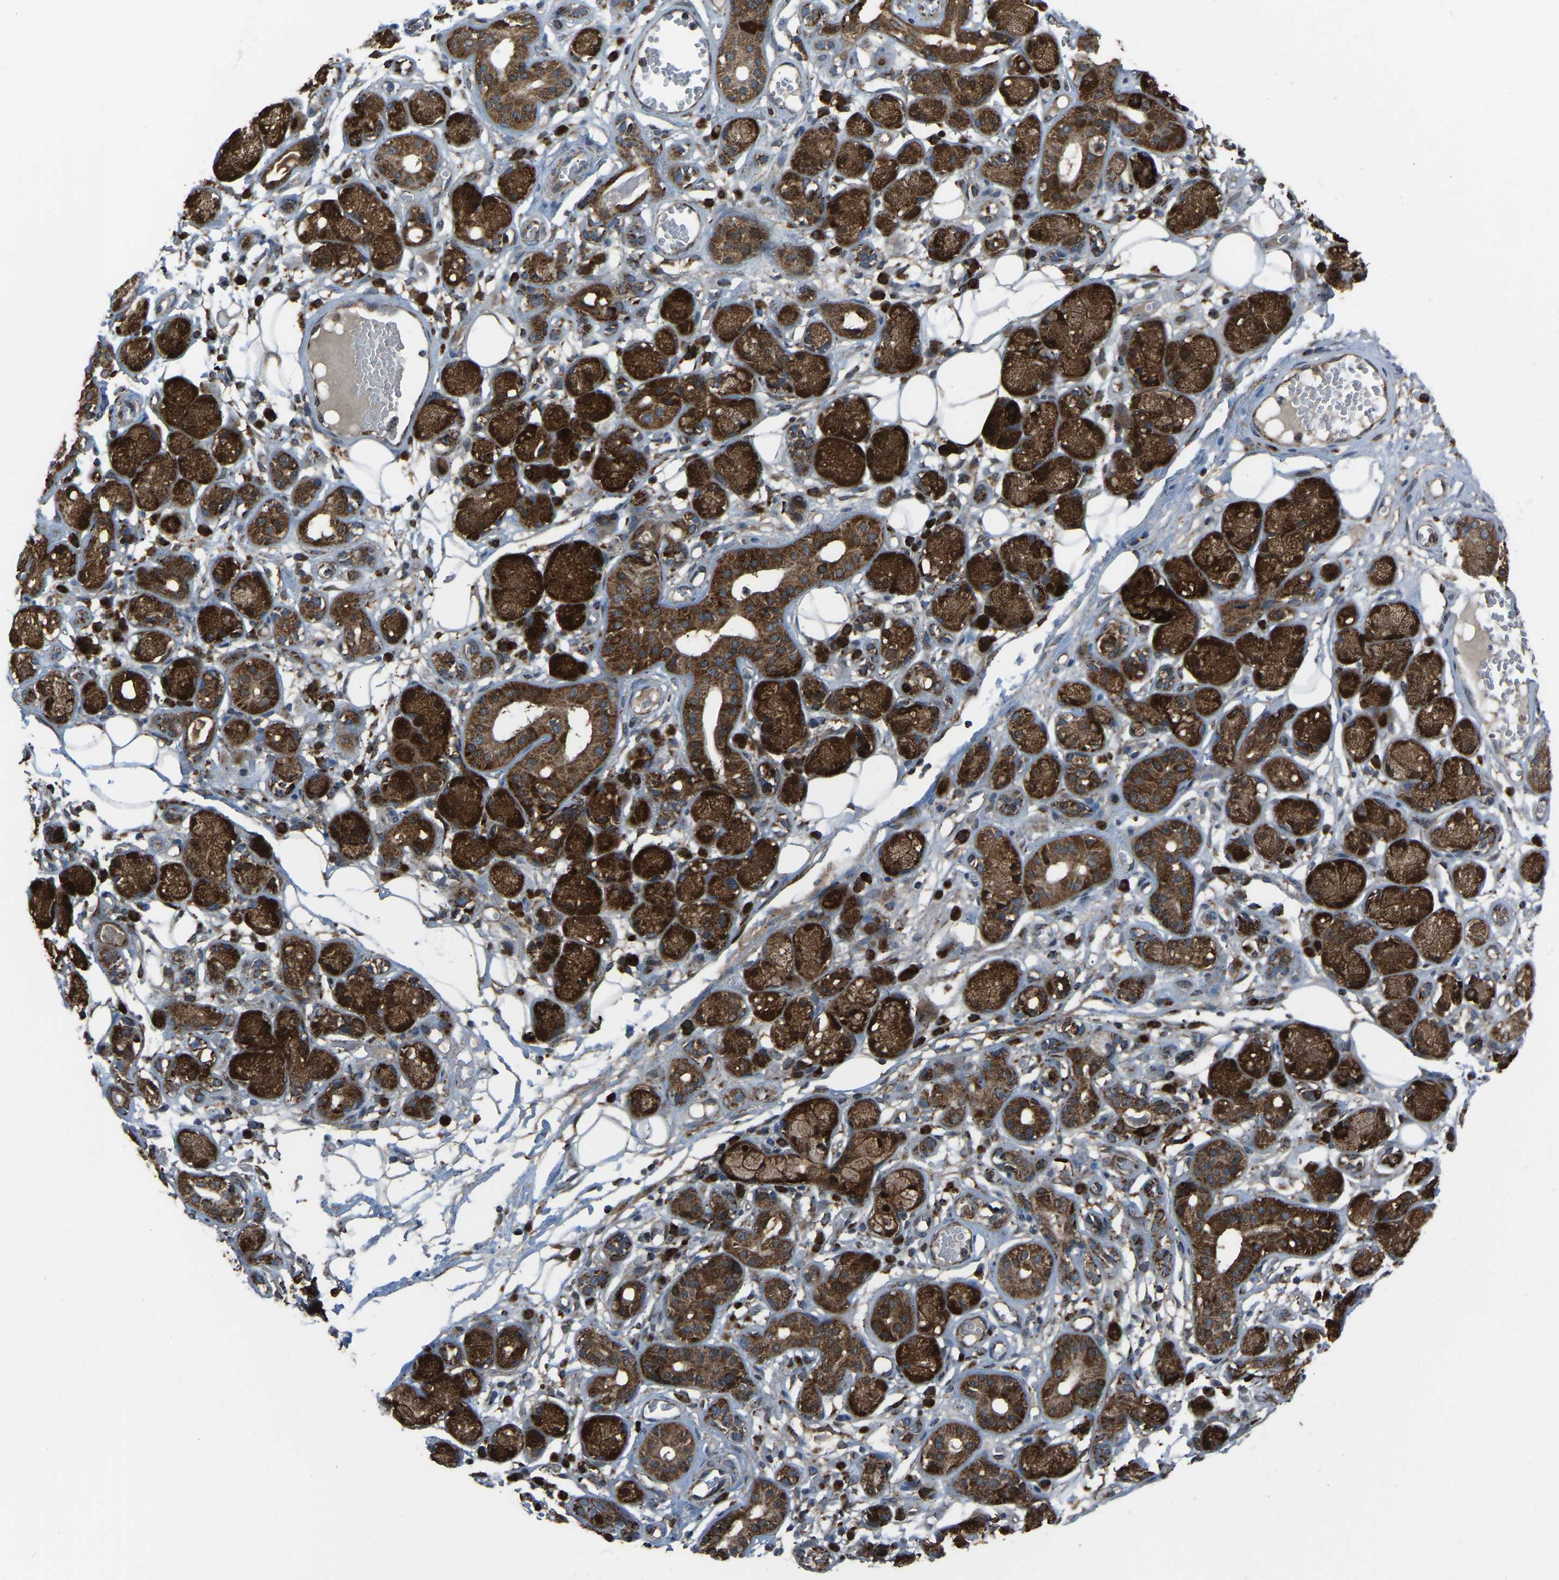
{"staining": {"intensity": "moderate", "quantity": ">75%", "location": "cytoplasmic/membranous"}, "tissue": "adipose tissue", "cell_type": "Adipocytes", "image_type": "normal", "snomed": [{"axis": "morphology", "description": "Normal tissue, NOS"}, {"axis": "morphology", "description": "Inflammation, NOS"}, {"axis": "topography", "description": "Salivary gland"}, {"axis": "topography", "description": "Peripheral nerve tissue"}], "caption": "Moderate cytoplasmic/membranous staining is identified in approximately >75% of adipocytes in benign adipose tissue.", "gene": "AKR1A1", "patient": {"sex": "female", "age": 75}}